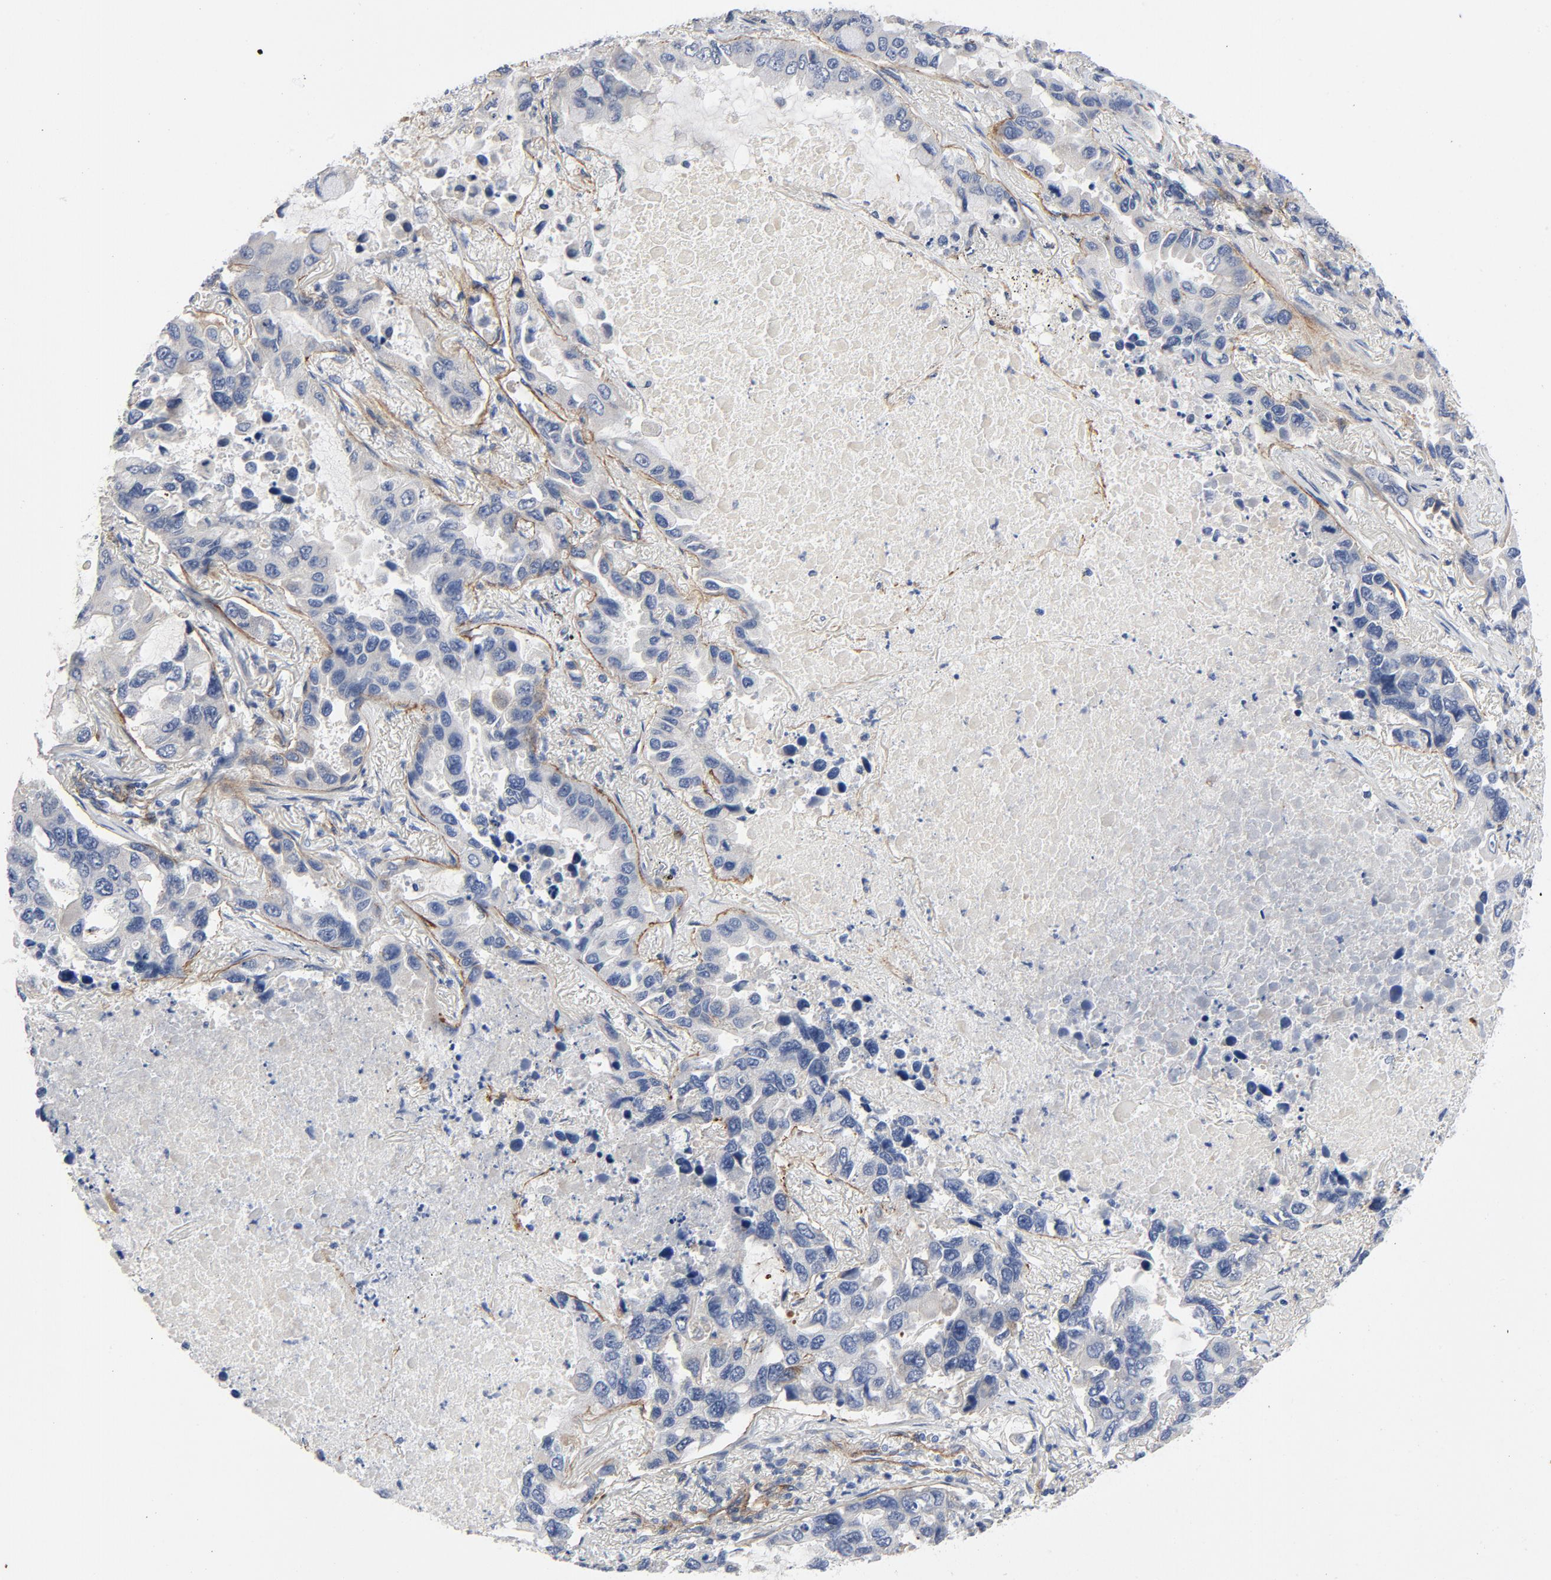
{"staining": {"intensity": "negative", "quantity": "none", "location": "none"}, "tissue": "lung cancer", "cell_type": "Tumor cells", "image_type": "cancer", "snomed": [{"axis": "morphology", "description": "Adenocarcinoma, NOS"}, {"axis": "topography", "description": "Lung"}], "caption": "Tumor cells are negative for protein expression in human lung adenocarcinoma.", "gene": "LAMC1", "patient": {"sex": "male", "age": 64}}